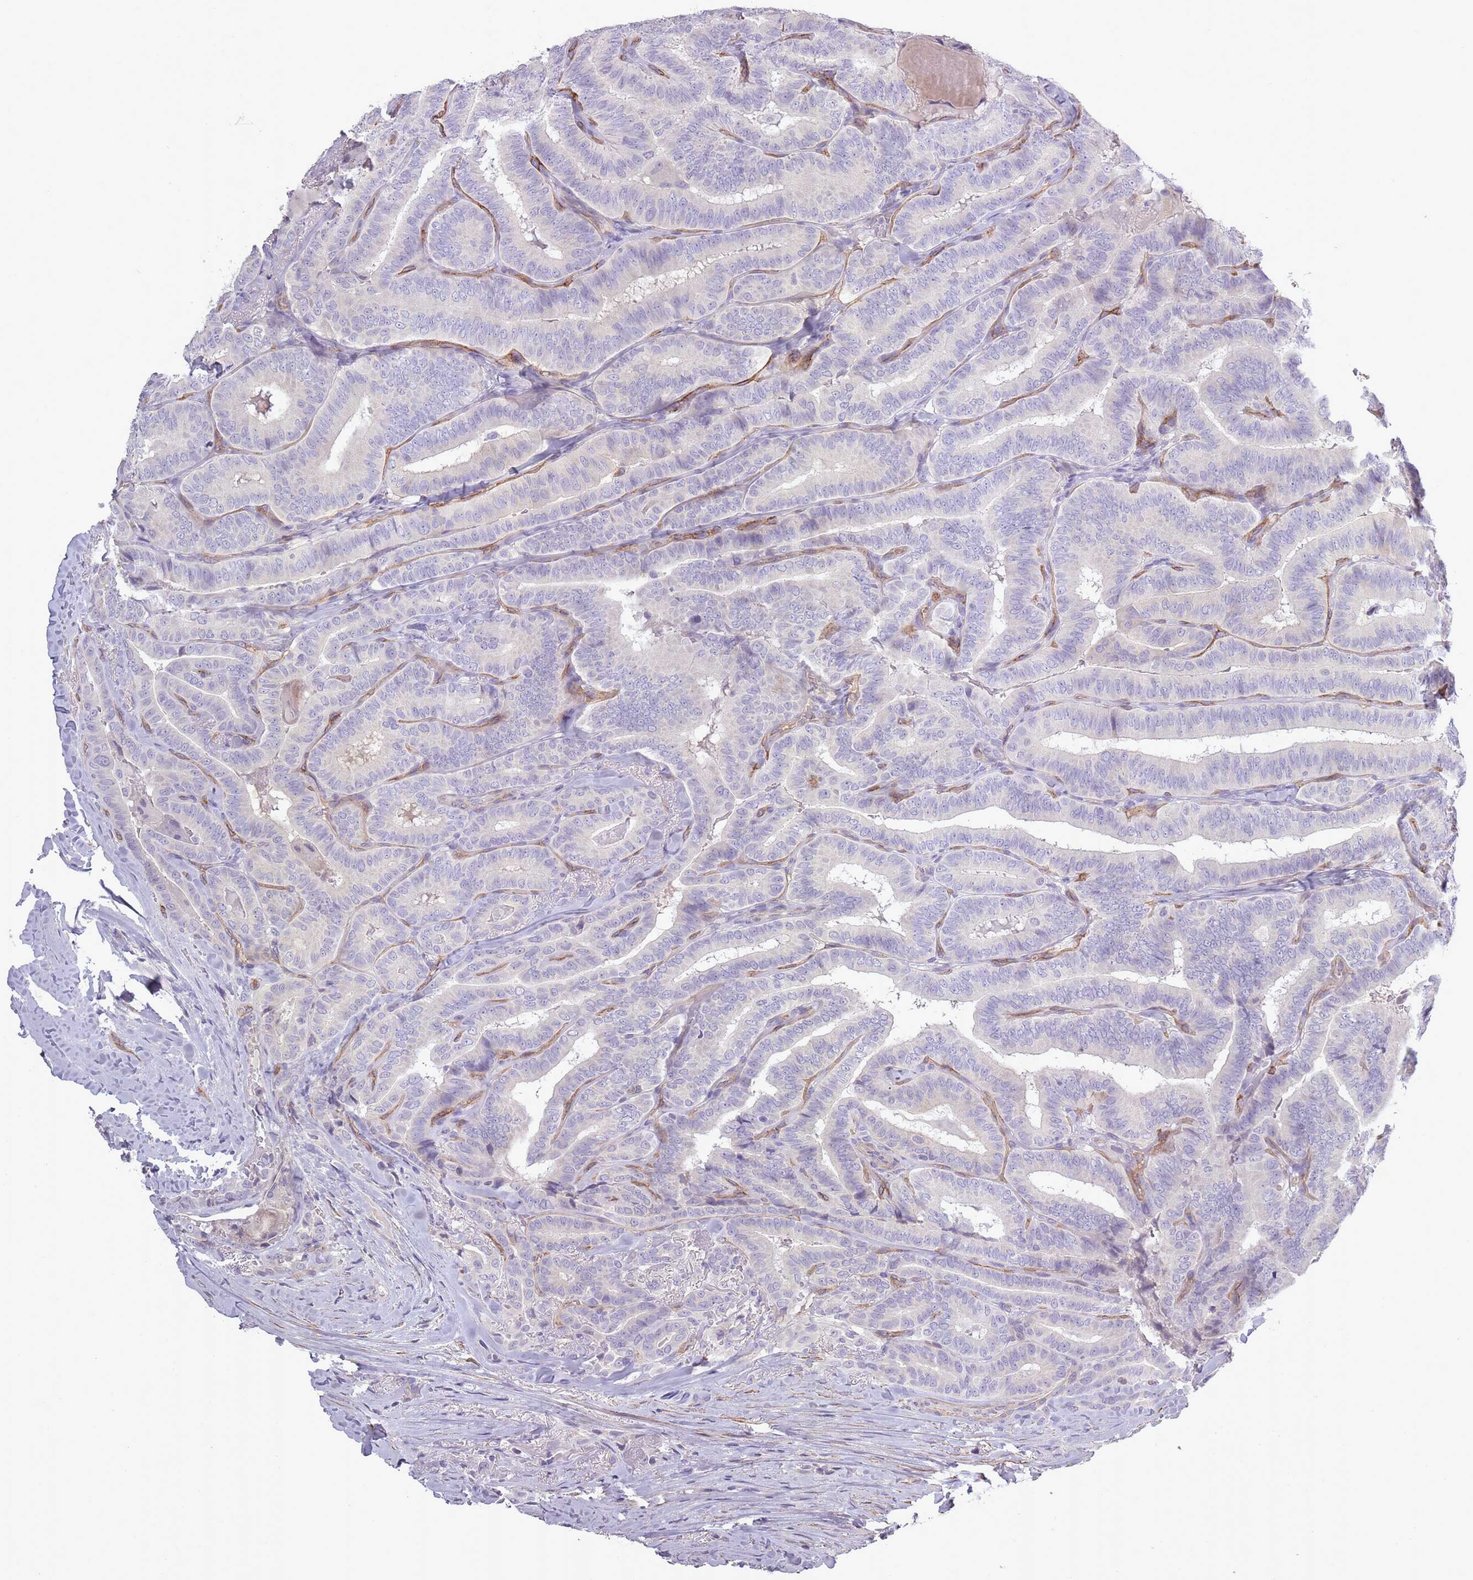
{"staining": {"intensity": "negative", "quantity": "none", "location": "none"}, "tissue": "thyroid cancer", "cell_type": "Tumor cells", "image_type": "cancer", "snomed": [{"axis": "morphology", "description": "Papillary adenocarcinoma, NOS"}, {"axis": "topography", "description": "Thyroid gland"}], "caption": "Immunohistochemical staining of papillary adenocarcinoma (thyroid) demonstrates no significant positivity in tumor cells. (IHC, brightfield microscopy, high magnification).", "gene": "SLC8A2", "patient": {"sex": "male", "age": 61}}